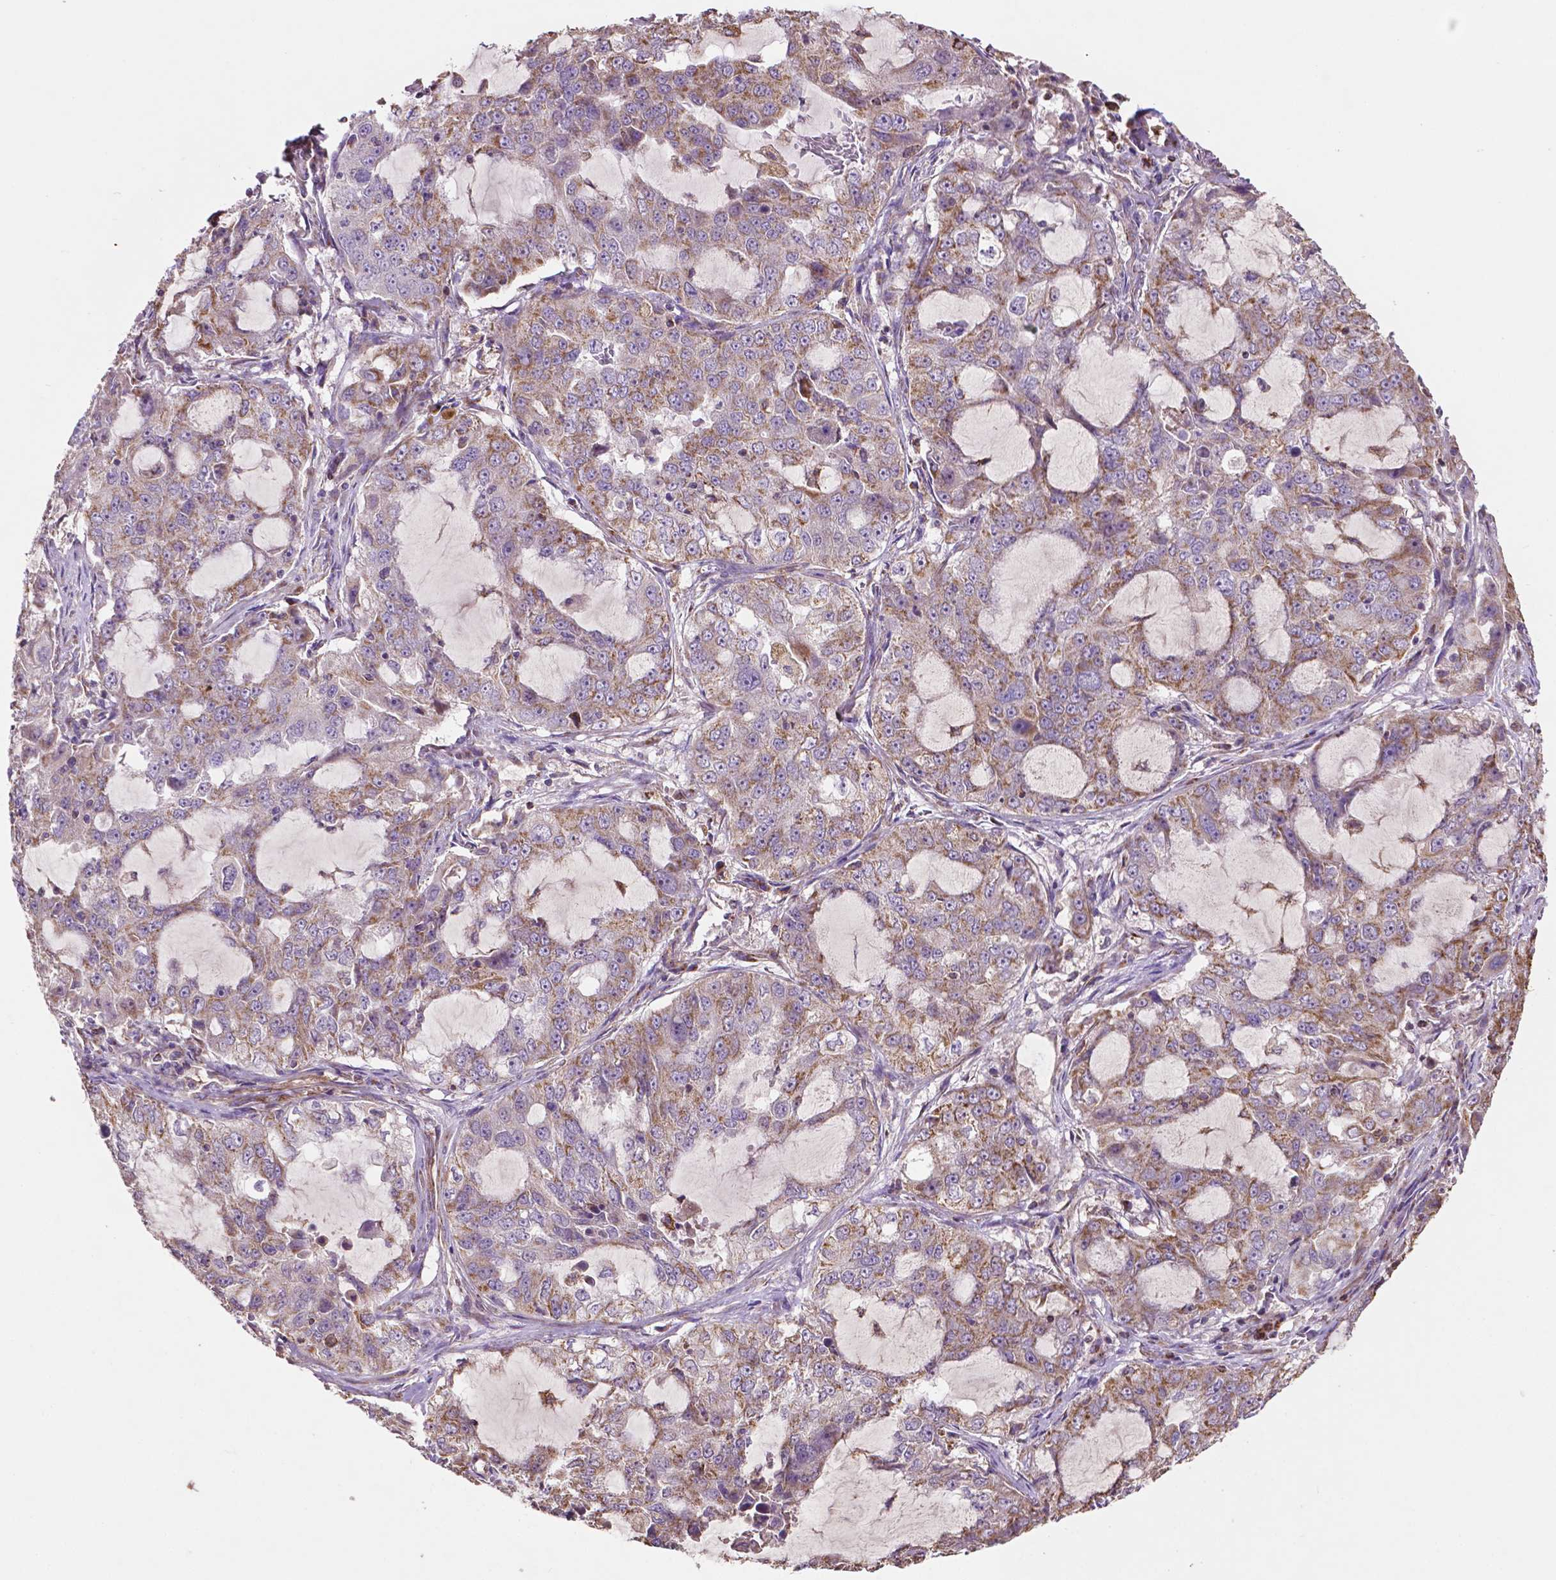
{"staining": {"intensity": "weak", "quantity": "25%-75%", "location": "cytoplasmic/membranous"}, "tissue": "lung cancer", "cell_type": "Tumor cells", "image_type": "cancer", "snomed": [{"axis": "morphology", "description": "Adenocarcinoma, NOS"}, {"axis": "topography", "description": "Lung"}], "caption": "Immunohistochemical staining of human lung adenocarcinoma shows low levels of weak cytoplasmic/membranous positivity in approximately 25%-75% of tumor cells.", "gene": "LRR1", "patient": {"sex": "female", "age": 61}}